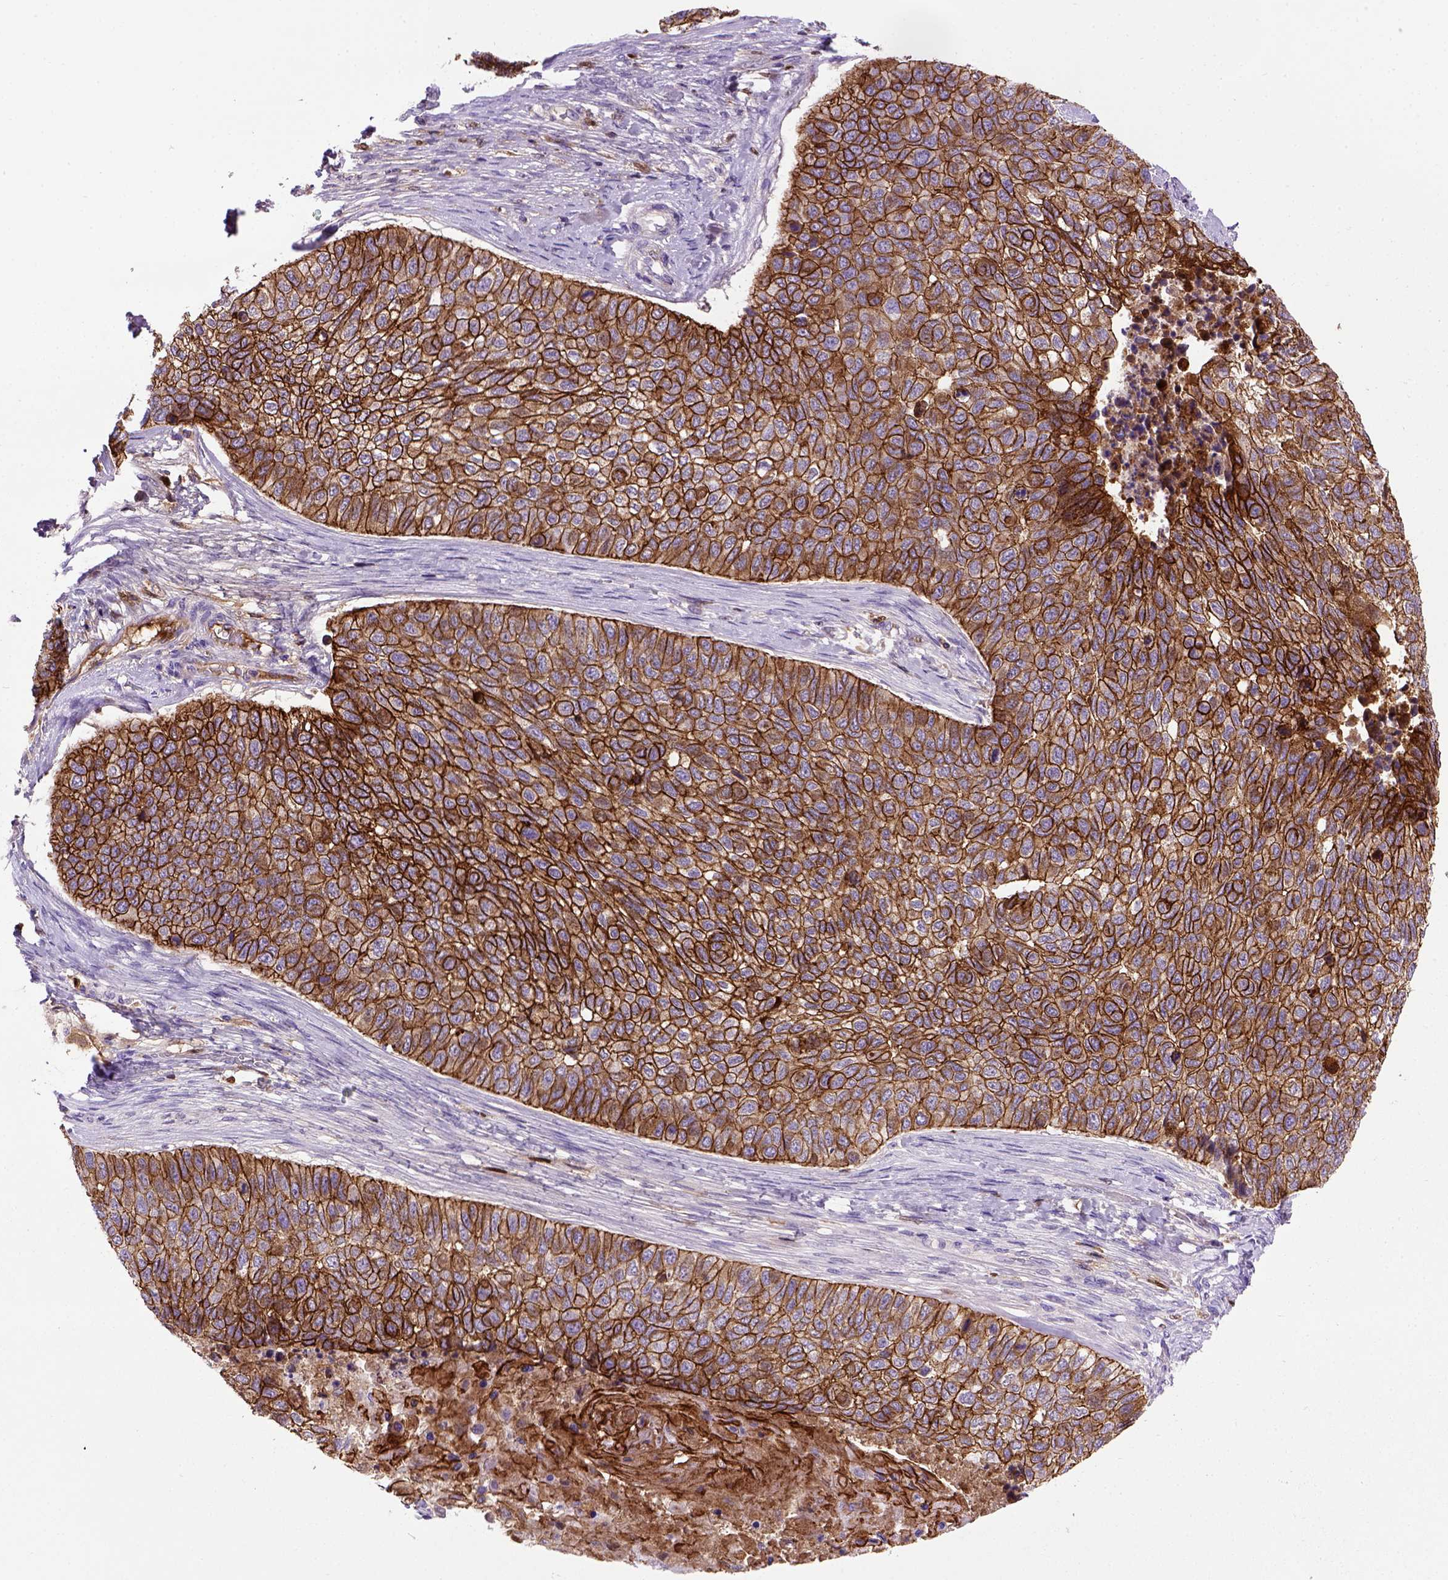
{"staining": {"intensity": "strong", "quantity": ">75%", "location": "cytoplasmic/membranous"}, "tissue": "lung cancer", "cell_type": "Tumor cells", "image_type": "cancer", "snomed": [{"axis": "morphology", "description": "Squamous cell carcinoma, NOS"}, {"axis": "topography", "description": "Lung"}], "caption": "Brown immunohistochemical staining in human lung cancer (squamous cell carcinoma) exhibits strong cytoplasmic/membranous positivity in about >75% of tumor cells.", "gene": "CDH1", "patient": {"sex": "male", "age": 69}}